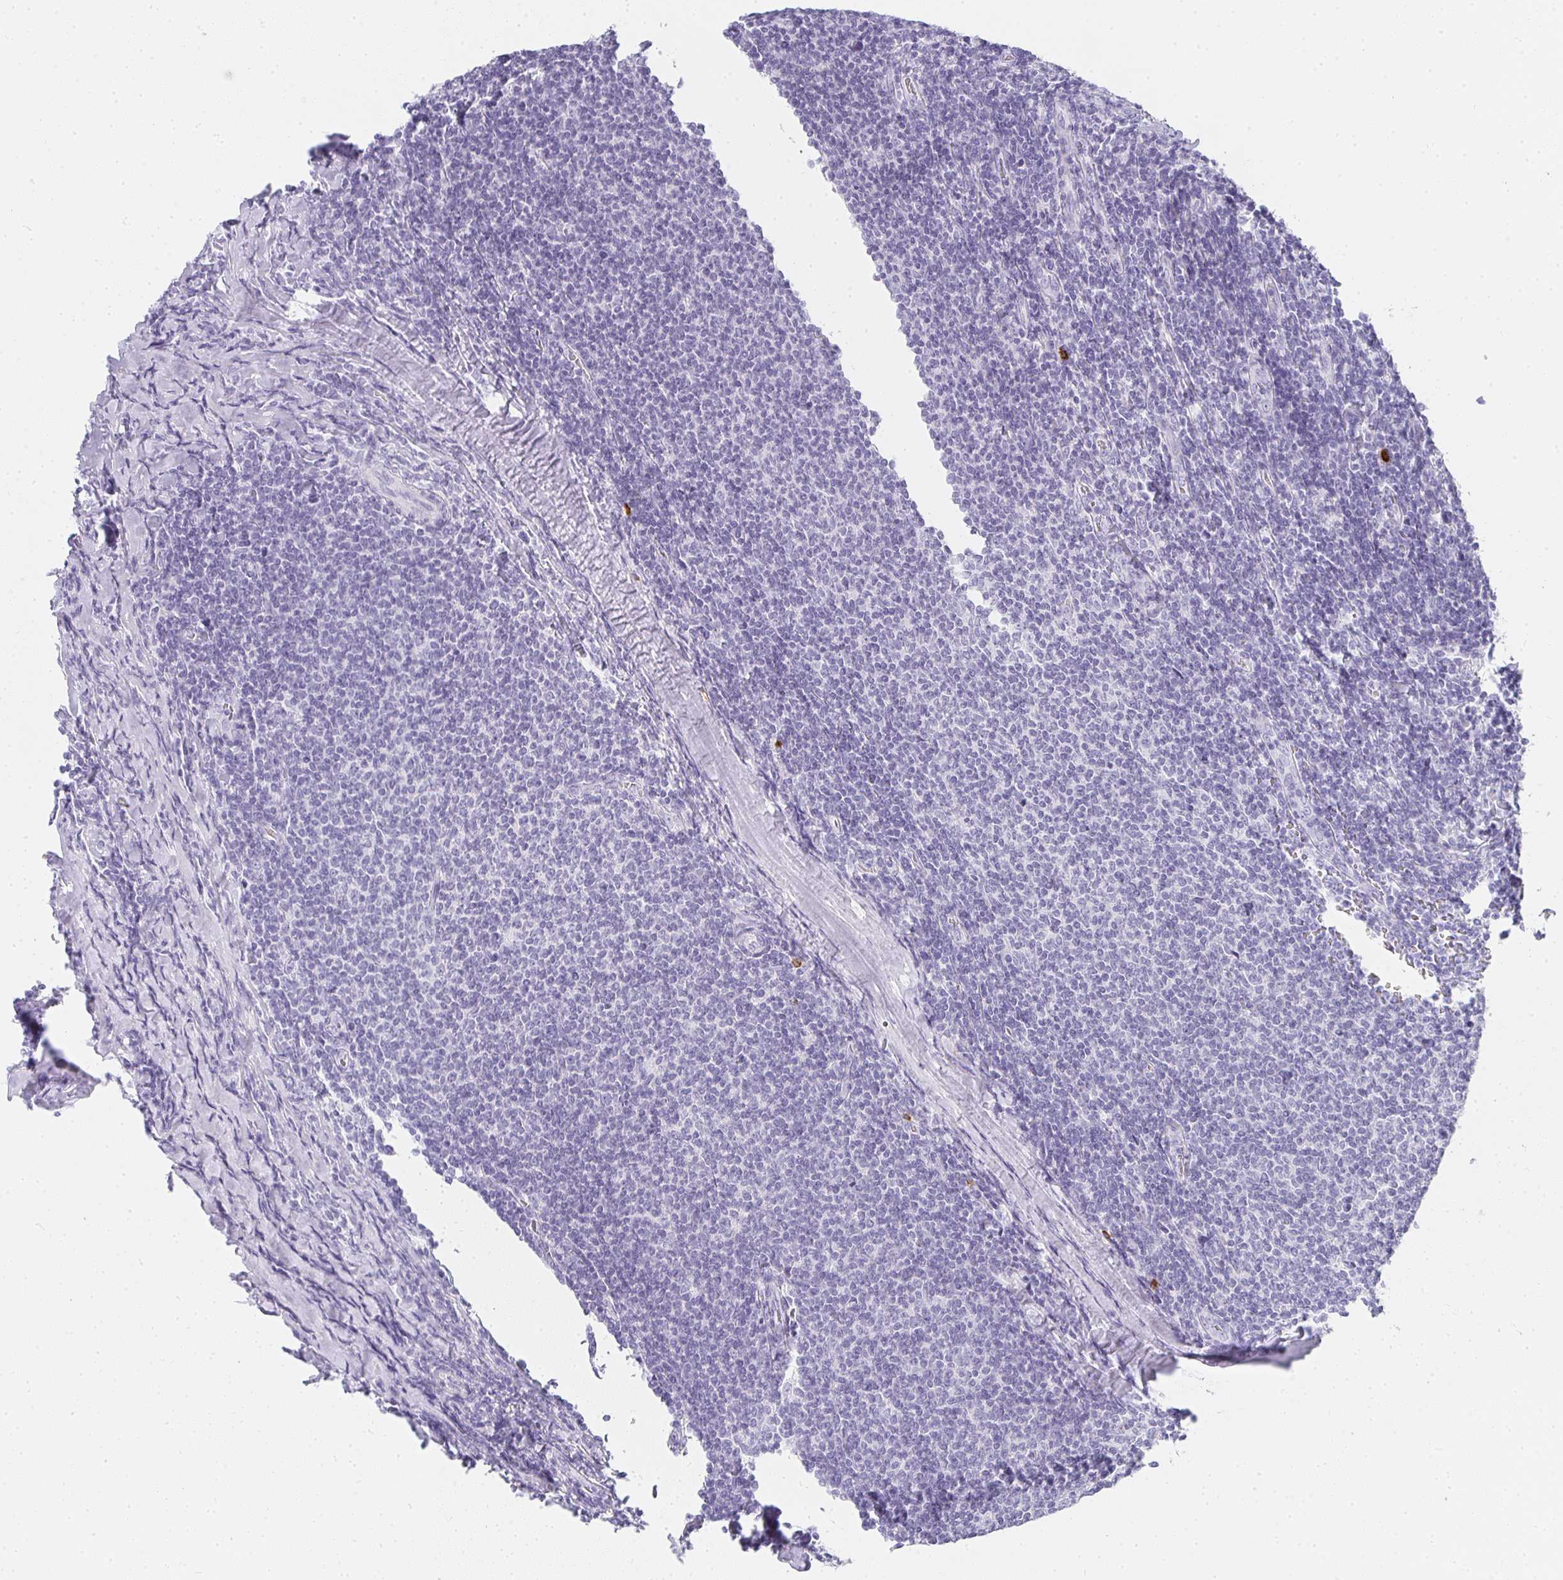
{"staining": {"intensity": "negative", "quantity": "none", "location": "none"}, "tissue": "lymphoma", "cell_type": "Tumor cells", "image_type": "cancer", "snomed": [{"axis": "morphology", "description": "Malignant lymphoma, non-Hodgkin's type, Low grade"}, {"axis": "topography", "description": "Lymph node"}], "caption": "DAB immunohistochemical staining of human lymphoma displays no significant positivity in tumor cells. (Immunohistochemistry (ihc), brightfield microscopy, high magnification).", "gene": "TPSD1", "patient": {"sex": "male", "age": 52}}